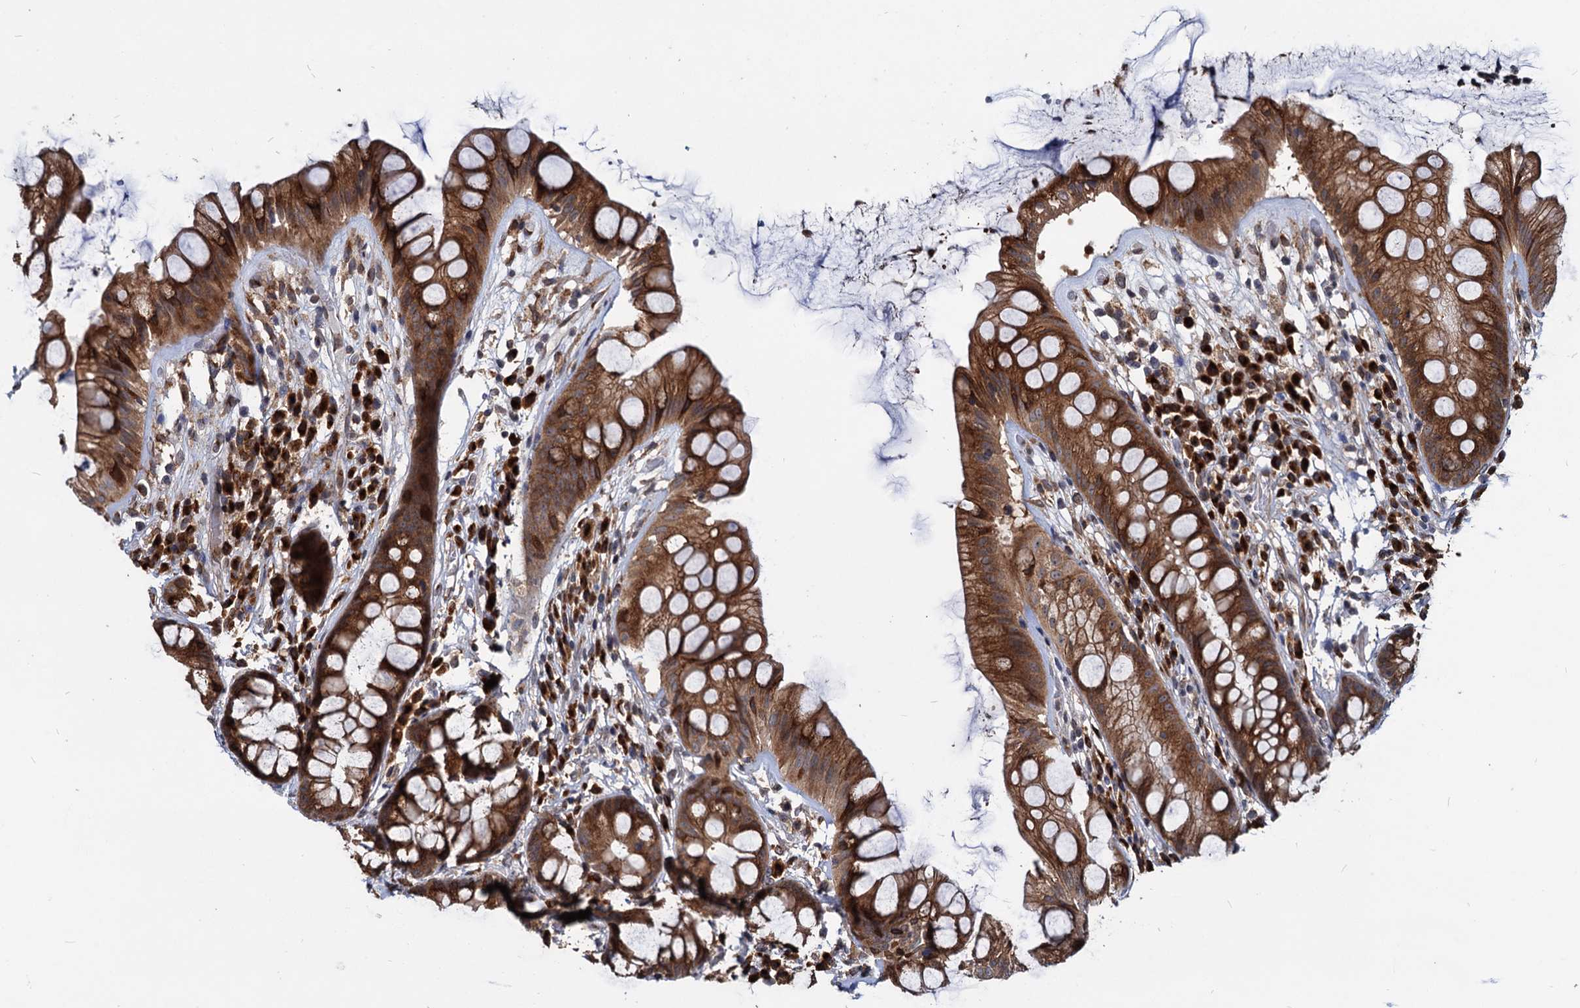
{"staining": {"intensity": "moderate", "quantity": ">75%", "location": "cytoplasmic/membranous"}, "tissue": "rectum", "cell_type": "Glandular cells", "image_type": "normal", "snomed": [{"axis": "morphology", "description": "Normal tissue, NOS"}, {"axis": "topography", "description": "Rectum"}], "caption": "A high-resolution image shows IHC staining of unremarkable rectum, which shows moderate cytoplasmic/membranous positivity in approximately >75% of glandular cells. (DAB = brown stain, brightfield microscopy at high magnification).", "gene": "SAAL1", "patient": {"sex": "male", "age": 74}}